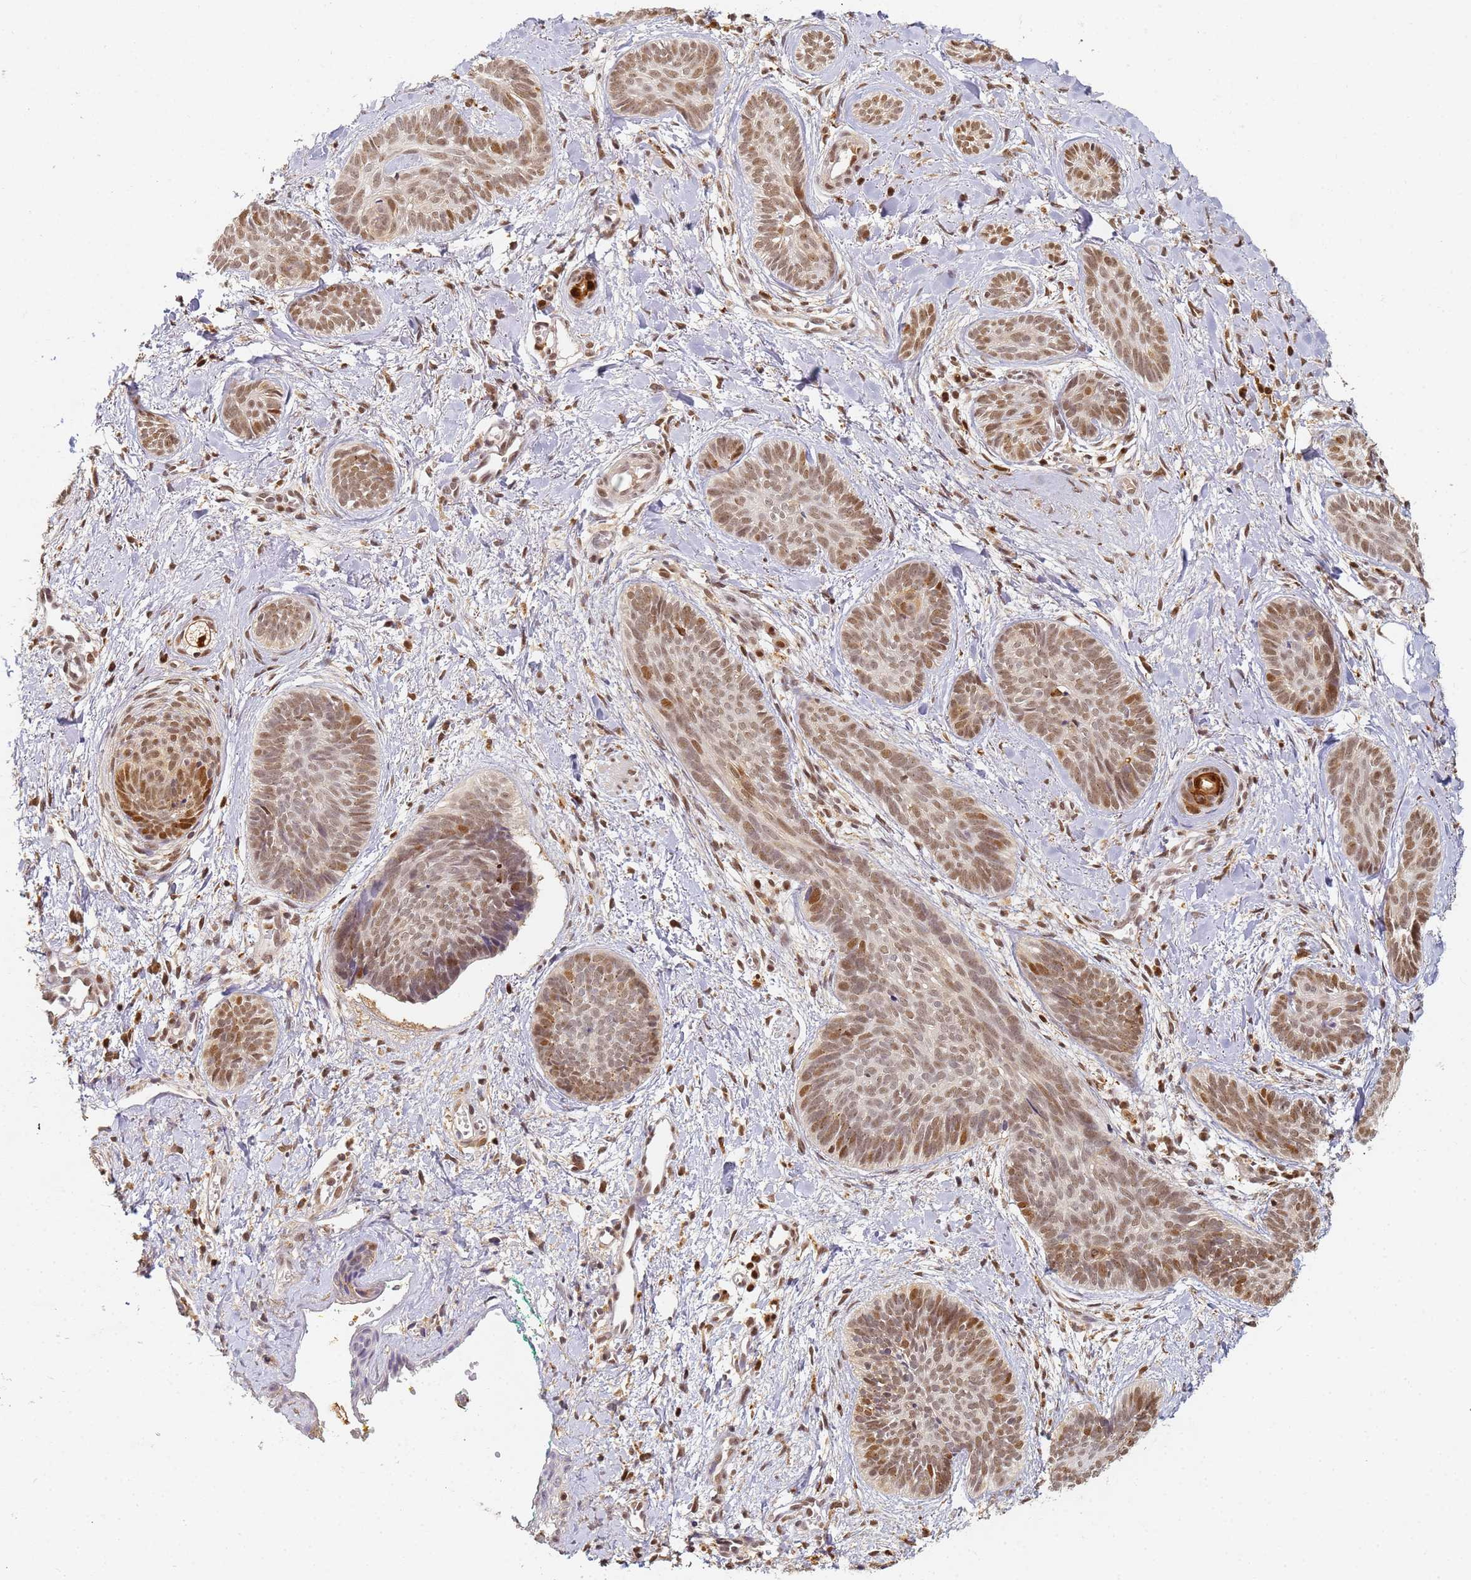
{"staining": {"intensity": "moderate", "quantity": "25%-75%", "location": "nuclear"}, "tissue": "skin cancer", "cell_type": "Tumor cells", "image_type": "cancer", "snomed": [{"axis": "morphology", "description": "Basal cell carcinoma"}, {"axis": "topography", "description": "Skin"}], "caption": "Protein expression analysis of skin cancer shows moderate nuclear staining in approximately 25%-75% of tumor cells.", "gene": "HMCES", "patient": {"sex": "female", "age": 81}}